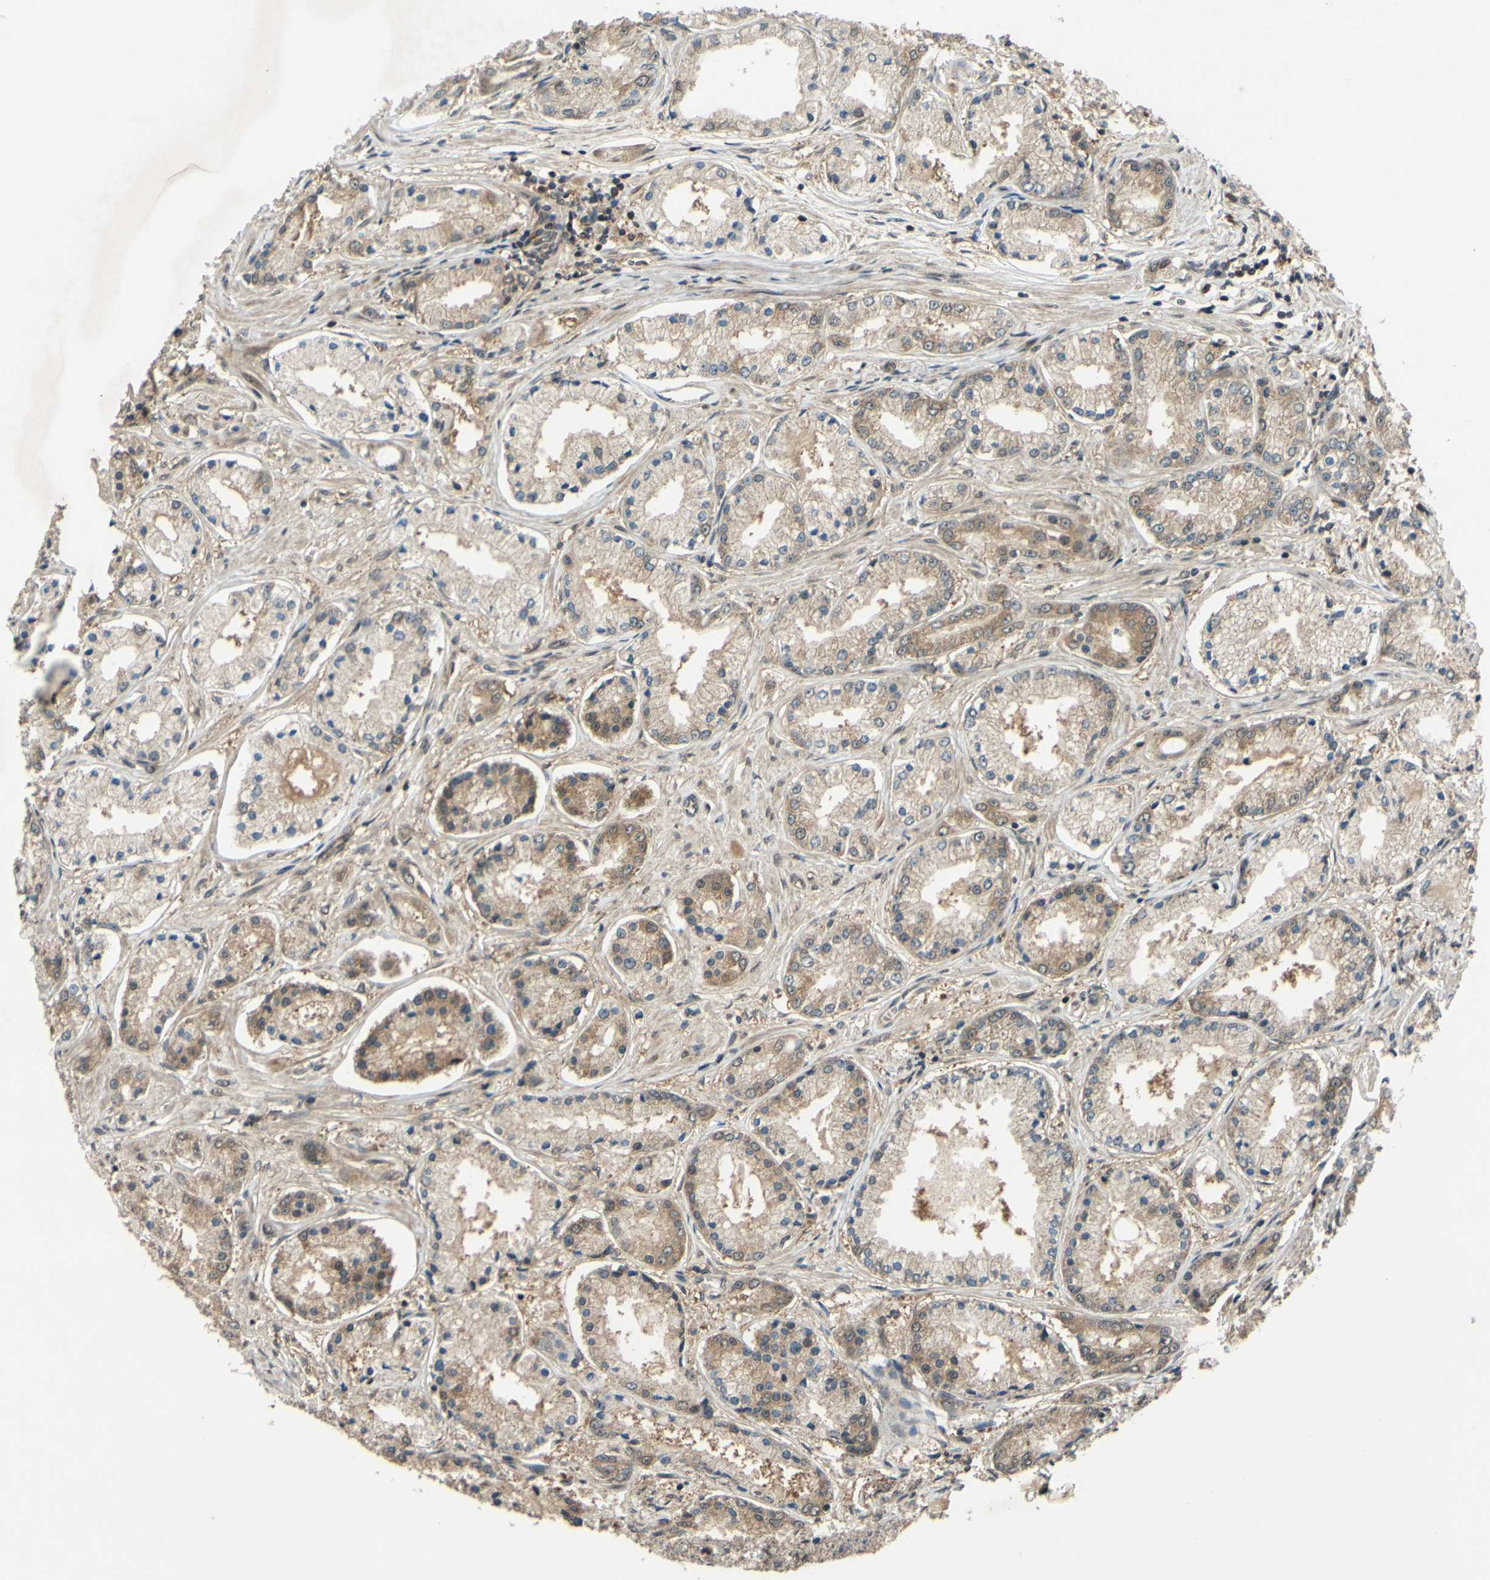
{"staining": {"intensity": "weak", "quantity": ">75%", "location": "cytoplasmic/membranous"}, "tissue": "prostate cancer", "cell_type": "Tumor cells", "image_type": "cancer", "snomed": [{"axis": "morphology", "description": "Adenocarcinoma, High grade"}, {"axis": "topography", "description": "Prostate"}], "caption": "High-magnification brightfield microscopy of prostate cancer stained with DAB (brown) and counterstained with hematoxylin (blue). tumor cells exhibit weak cytoplasmic/membranous positivity is identified in approximately>75% of cells.", "gene": "ABCC8", "patient": {"sex": "male", "age": 59}}